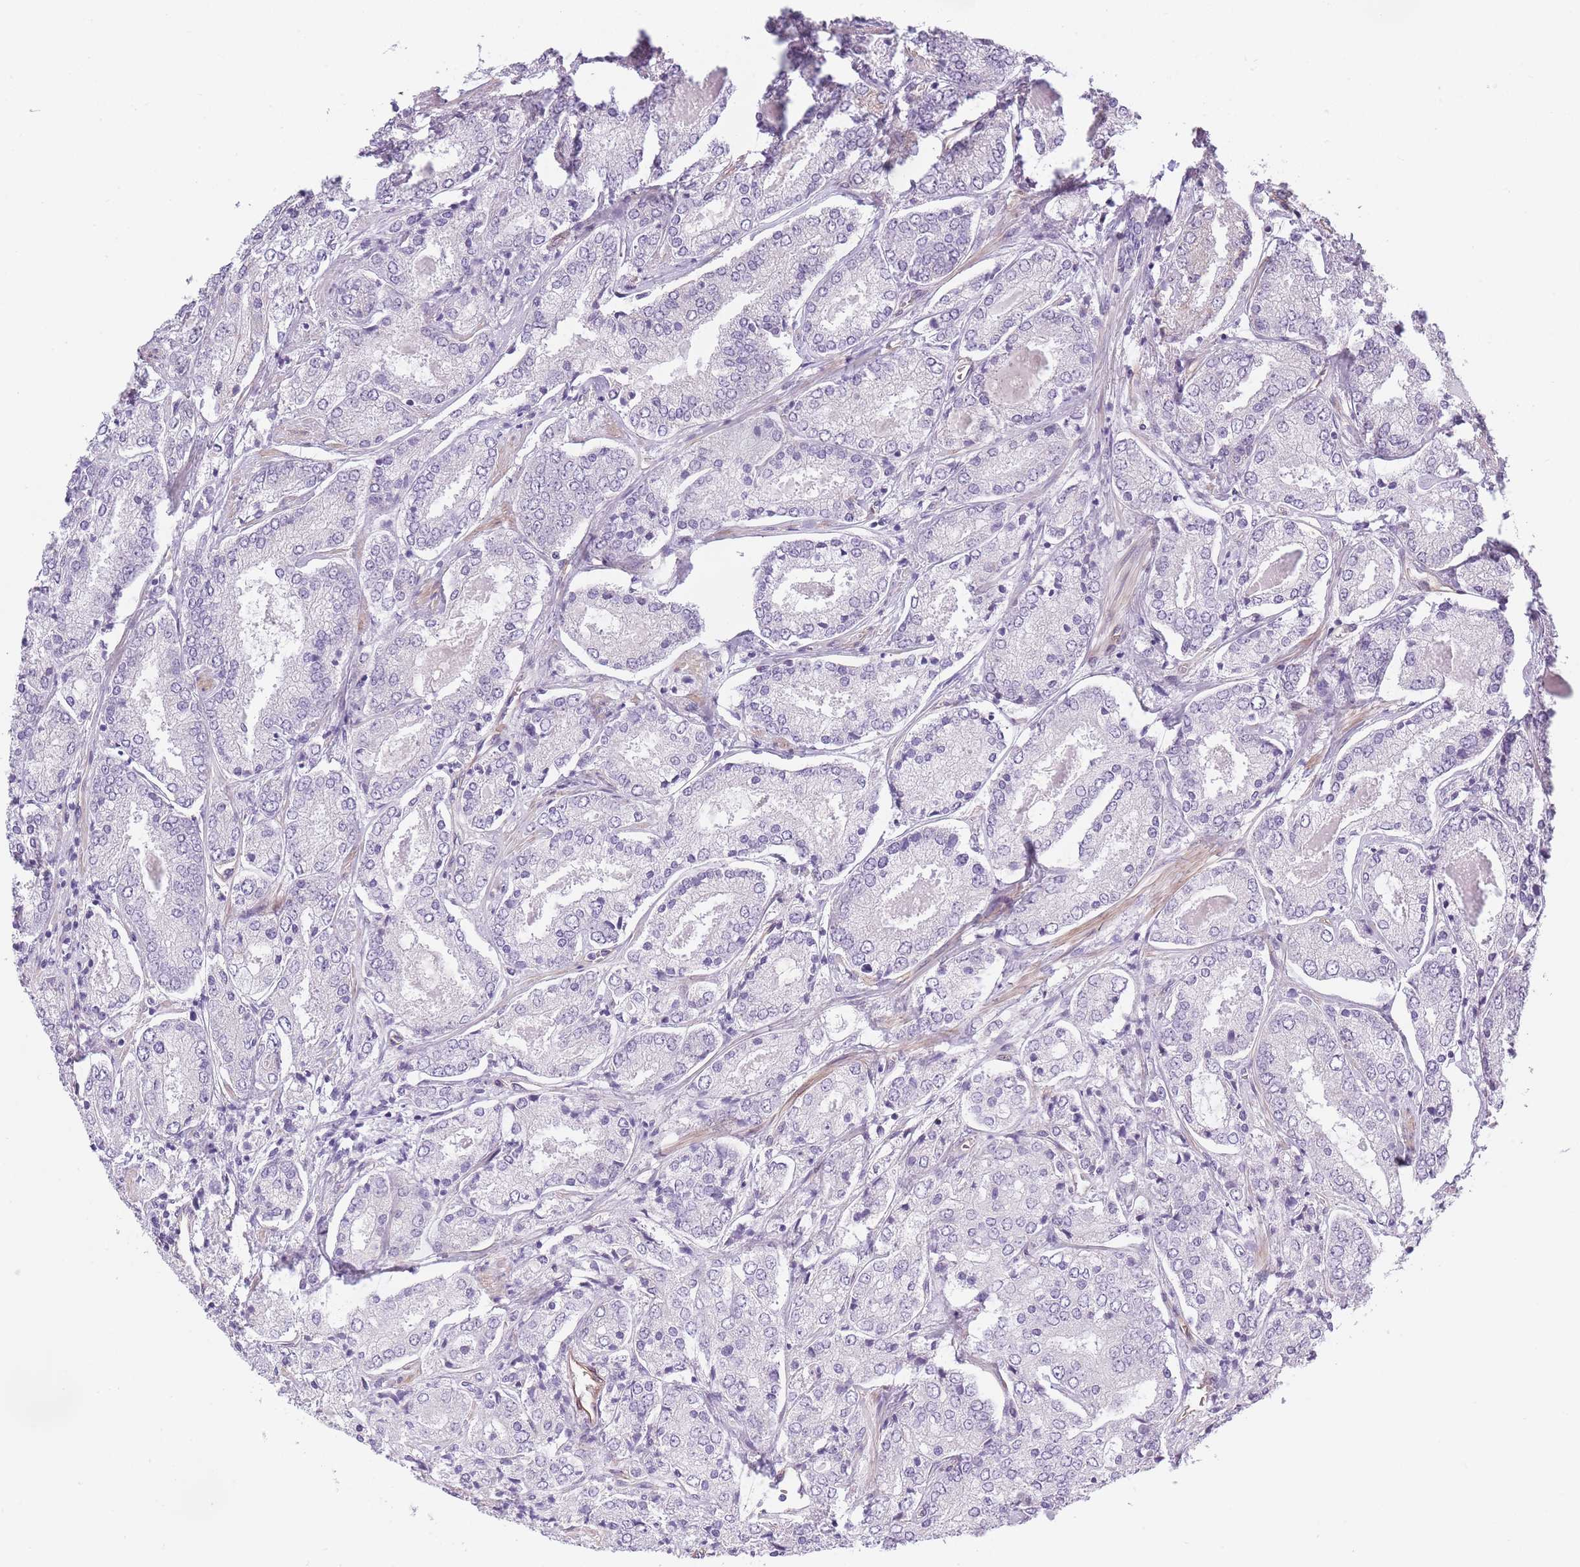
{"staining": {"intensity": "negative", "quantity": "none", "location": "none"}, "tissue": "prostate cancer", "cell_type": "Tumor cells", "image_type": "cancer", "snomed": [{"axis": "morphology", "description": "Adenocarcinoma, High grade"}, {"axis": "topography", "description": "Prostate"}], "caption": "Tumor cells show no significant expression in prostate cancer.", "gene": "OR6B3", "patient": {"sex": "male", "age": 63}}